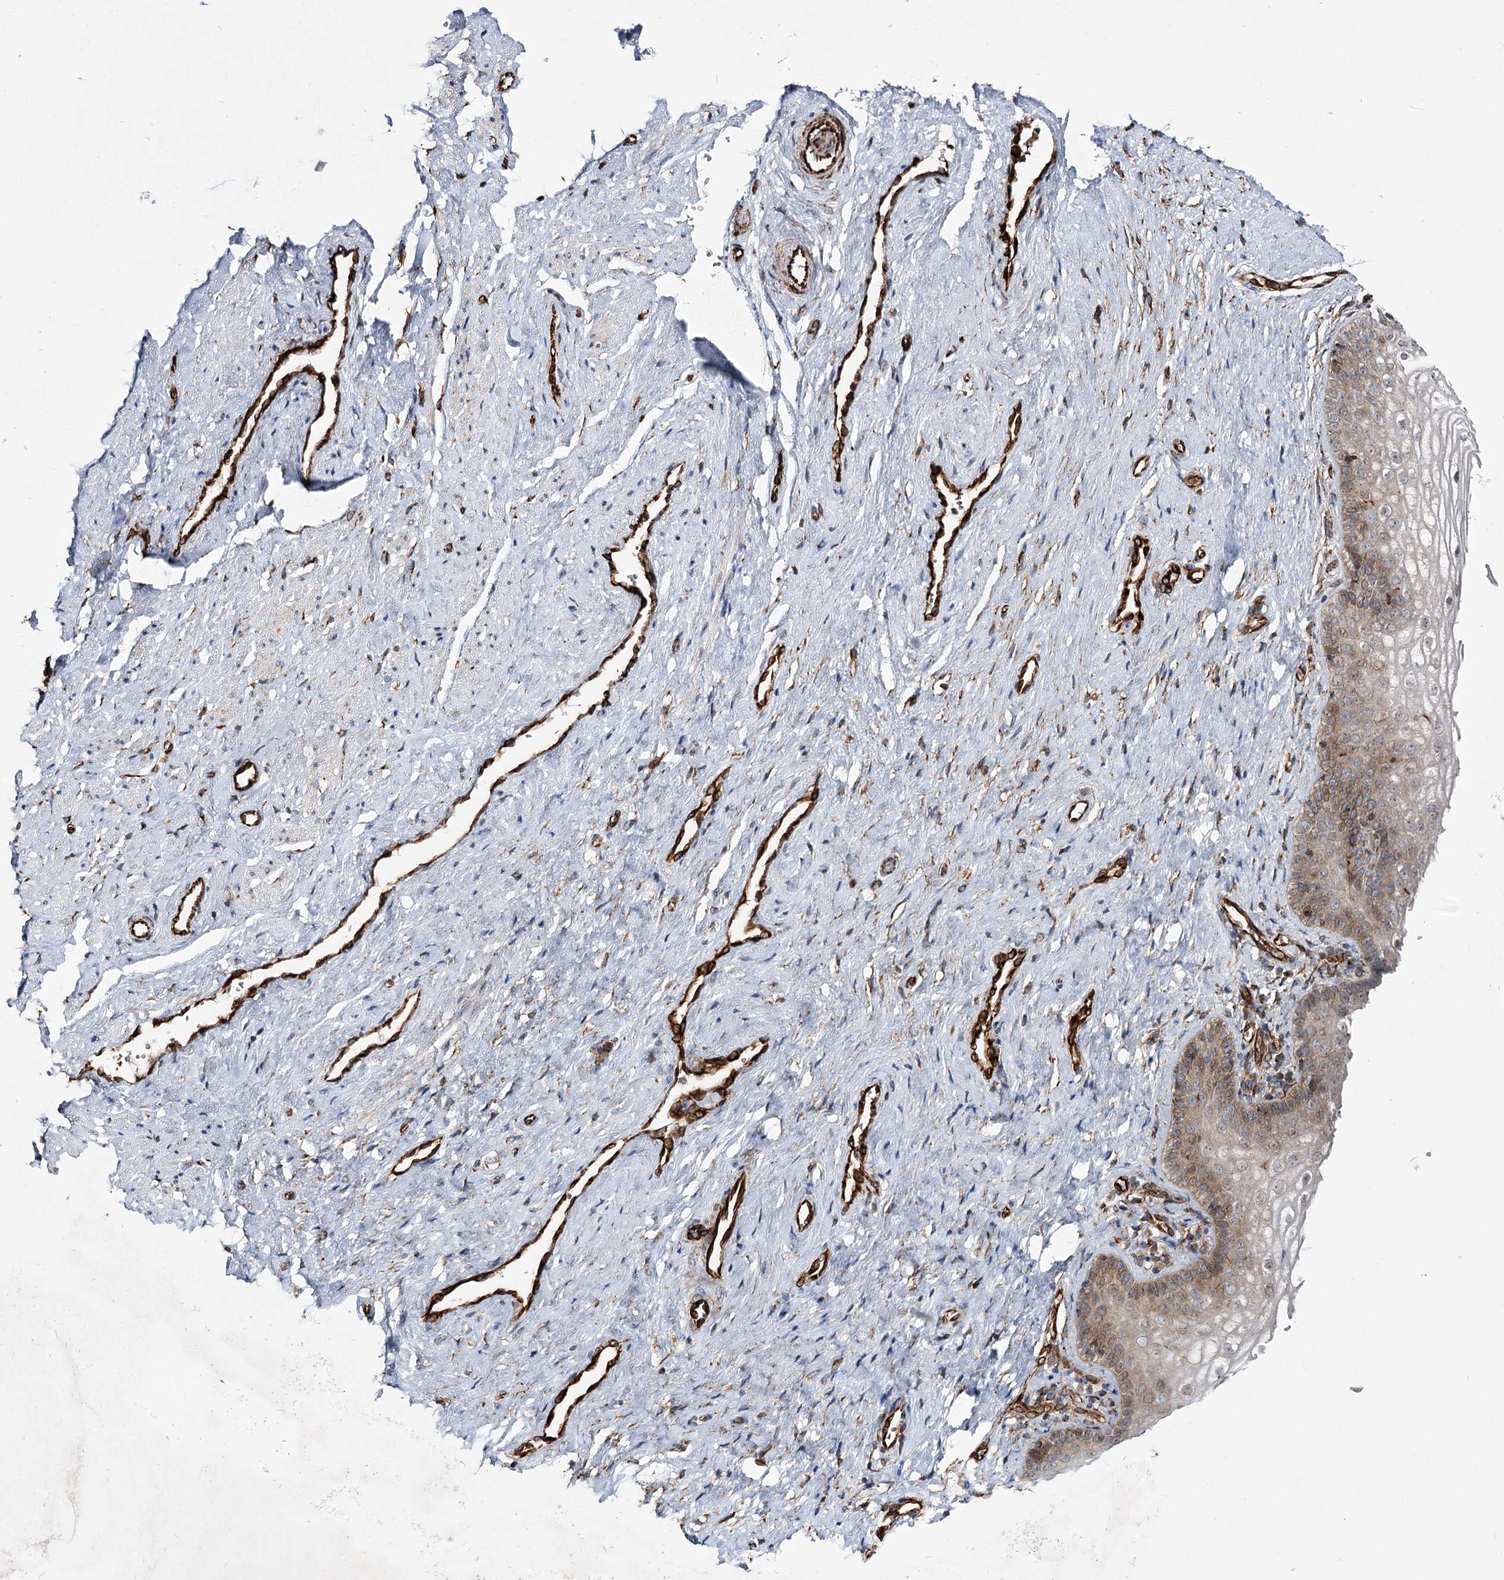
{"staining": {"intensity": "weak", "quantity": "25%-75%", "location": "cytoplasmic/membranous,nuclear"}, "tissue": "vagina", "cell_type": "Squamous epithelial cells", "image_type": "normal", "snomed": [{"axis": "morphology", "description": "Normal tissue, NOS"}, {"axis": "topography", "description": "Vagina"}], "caption": "Protein analysis of benign vagina displays weak cytoplasmic/membranous,nuclear positivity in about 25%-75% of squamous epithelial cells.", "gene": "DPEP2", "patient": {"sex": "female", "age": 46}}